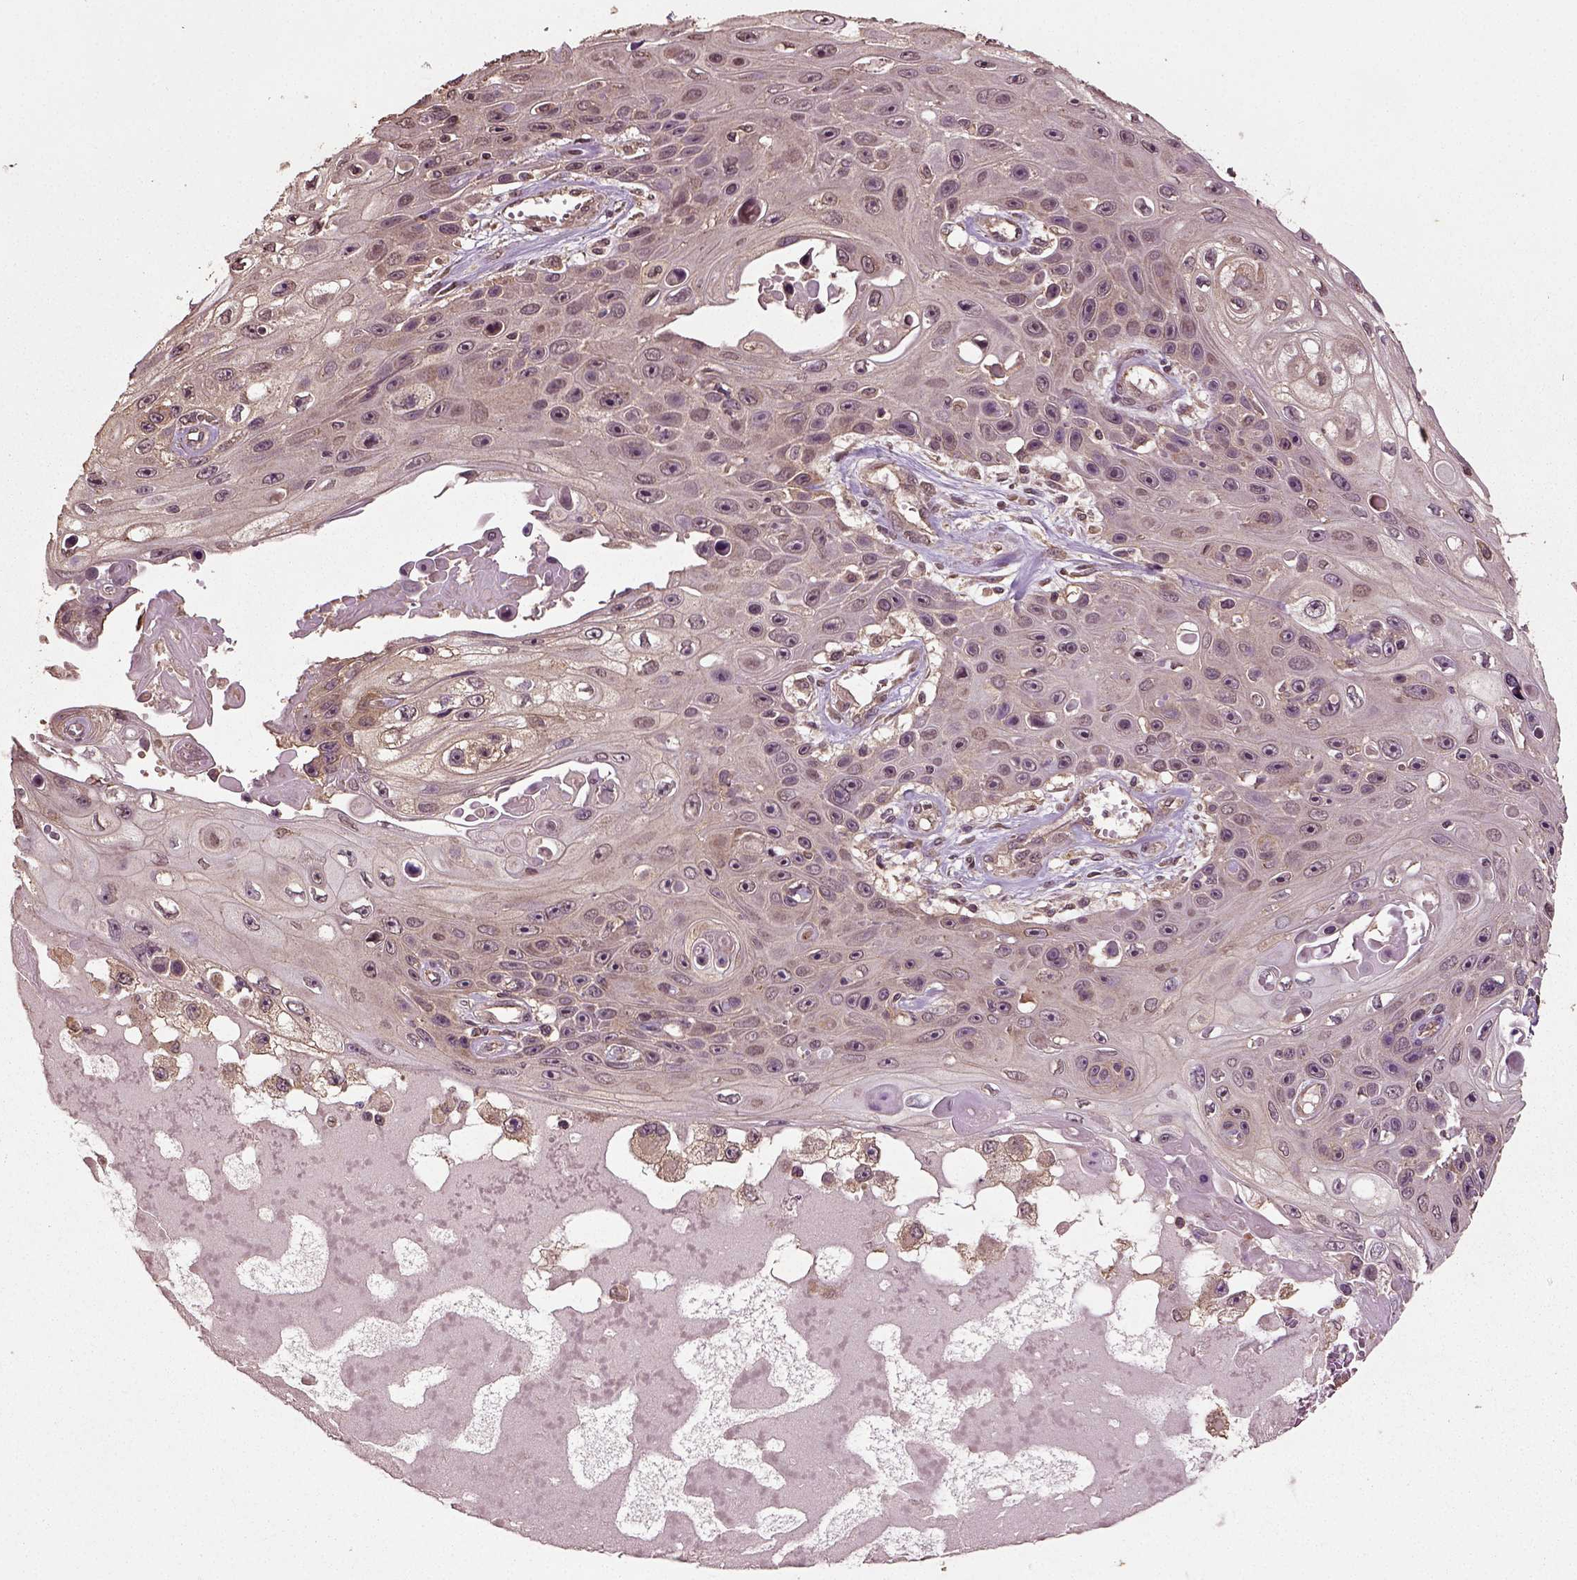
{"staining": {"intensity": "moderate", "quantity": "<25%", "location": "cytoplasmic/membranous"}, "tissue": "skin cancer", "cell_type": "Tumor cells", "image_type": "cancer", "snomed": [{"axis": "morphology", "description": "Squamous cell carcinoma, NOS"}, {"axis": "topography", "description": "Skin"}], "caption": "DAB (3,3'-diaminobenzidine) immunohistochemical staining of skin squamous cell carcinoma displays moderate cytoplasmic/membranous protein positivity in about <25% of tumor cells. The staining was performed using DAB to visualize the protein expression in brown, while the nuclei were stained in blue with hematoxylin (Magnification: 20x).", "gene": "ERV3-1", "patient": {"sex": "male", "age": 82}}